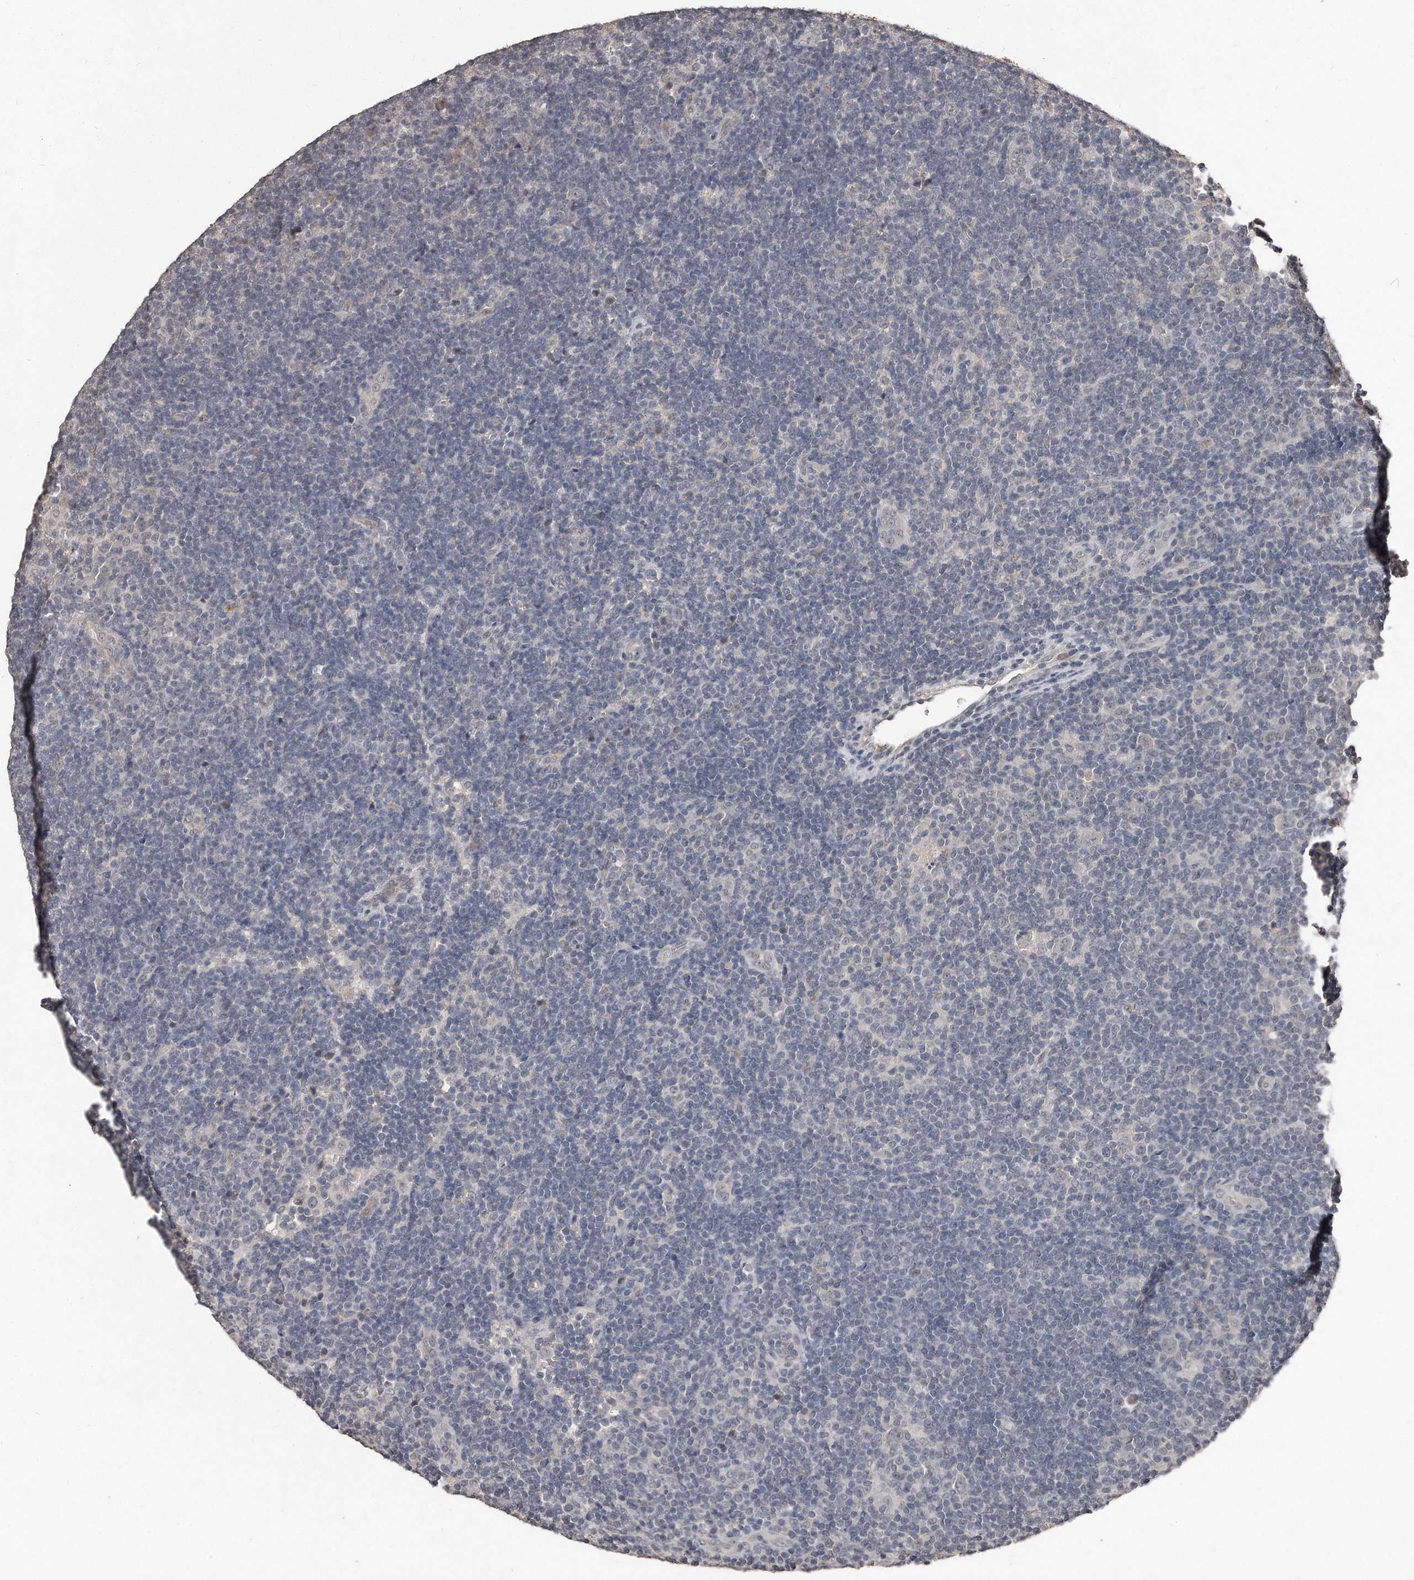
{"staining": {"intensity": "negative", "quantity": "none", "location": "none"}, "tissue": "lymphoma", "cell_type": "Tumor cells", "image_type": "cancer", "snomed": [{"axis": "morphology", "description": "Hodgkin's disease, NOS"}, {"axis": "topography", "description": "Lymph node"}], "caption": "Histopathology image shows no protein positivity in tumor cells of Hodgkin's disease tissue. (DAB (3,3'-diaminobenzidine) IHC, high magnification).", "gene": "GRB10", "patient": {"sex": "female", "age": 57}}